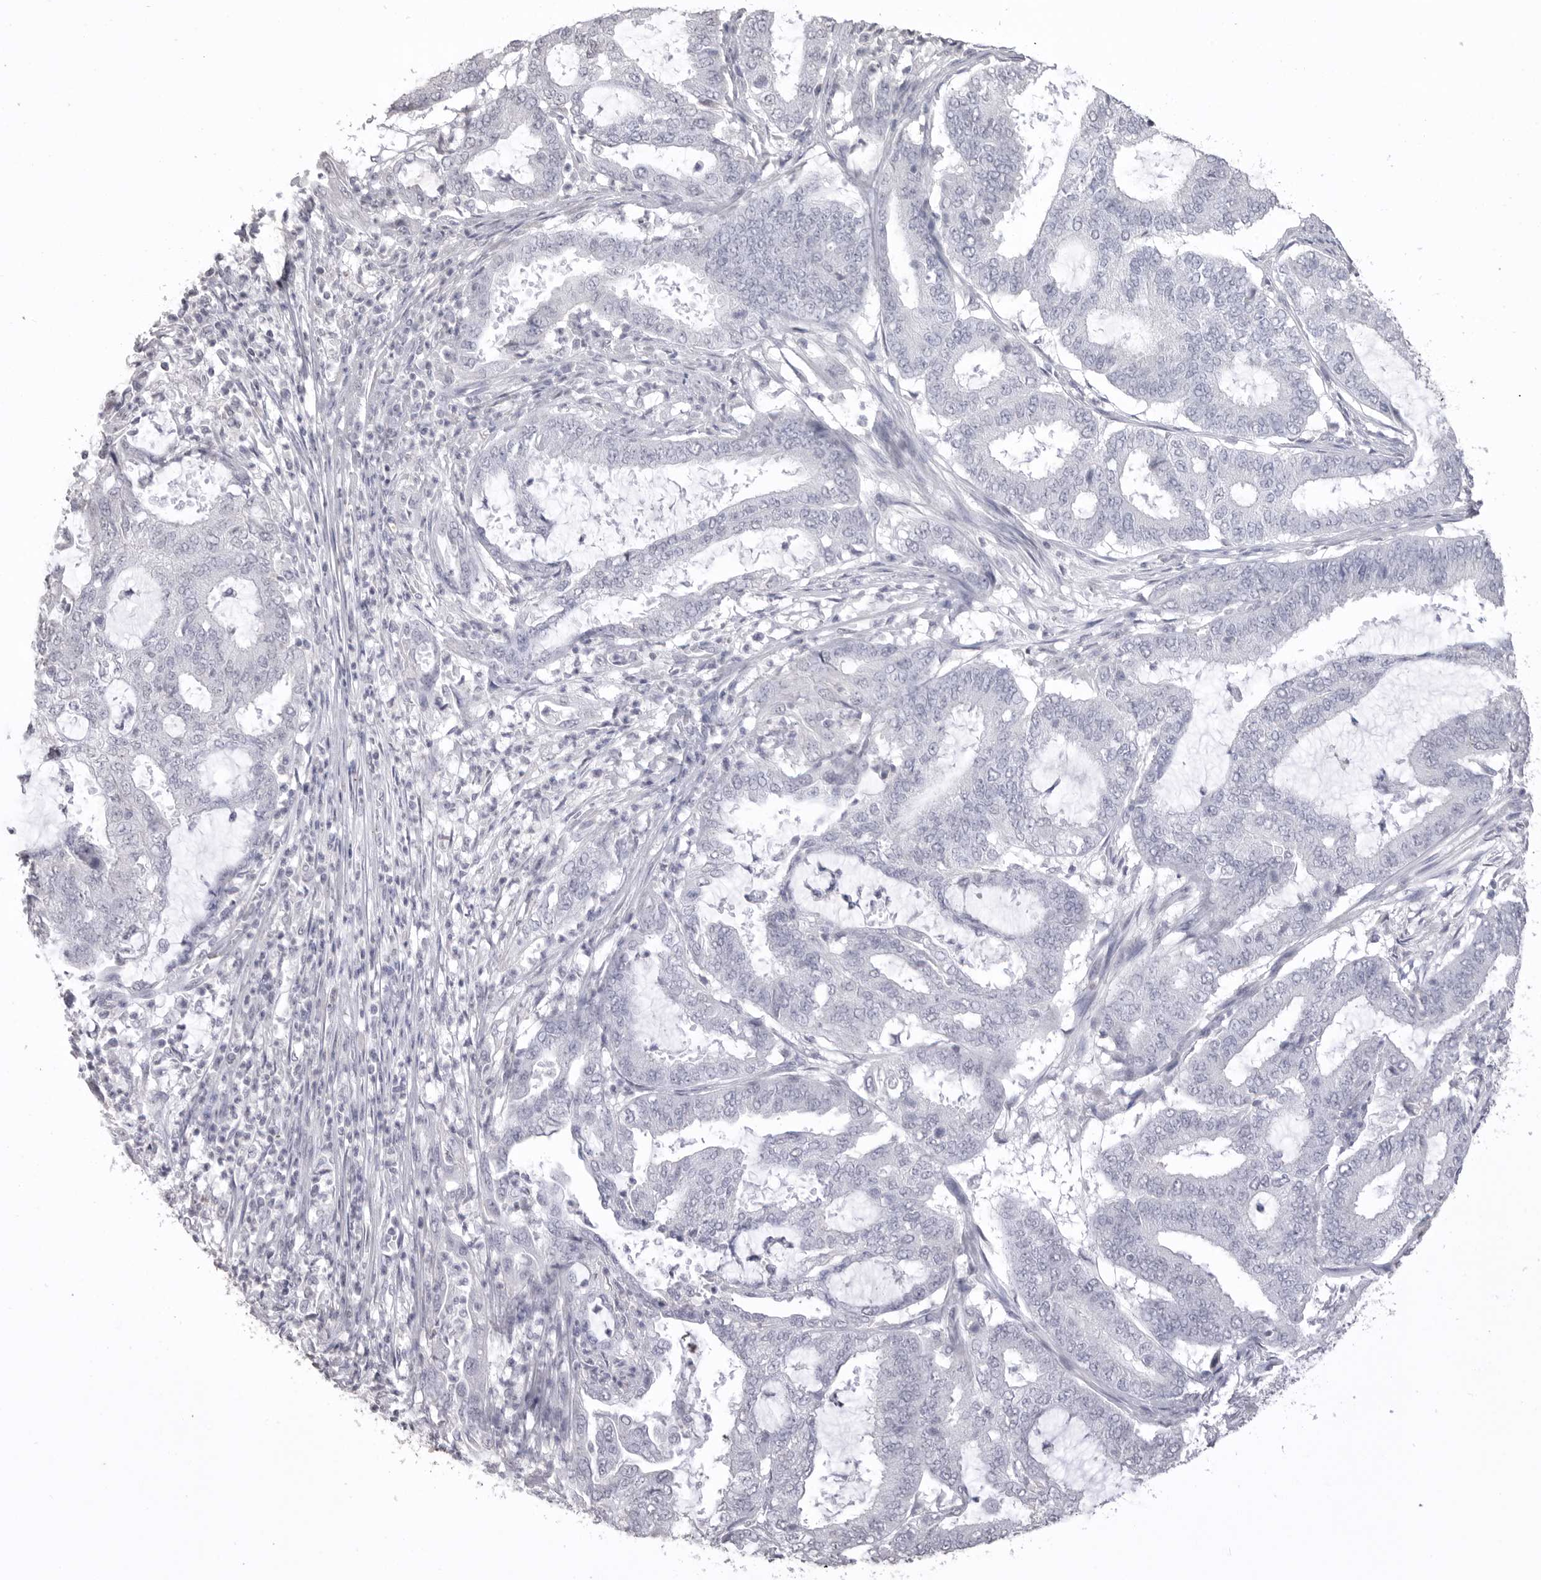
{"staining": {"intensity": "negative", "quantity": "none", "location": "none"}, "tissue": "endometrial cancer", "cell_type": "Tumor cells", "image_type": "cancer", "snomed": [{"axis": "morphology", "description": "Adenocarcinoma, NOS"}, {"axis": "topography", "description": "Endometrium"}], "caption": "Immunohistochemistry micrograph of neoplastic tissue: endometrial cancer (adenocarcinoma) stained with DAB (3,3'-diaminobenzidine) displays no significant protein positivity in tumor cells.", "gene": "ICAM5", "patient": {"sex": "female", "age": 51}}